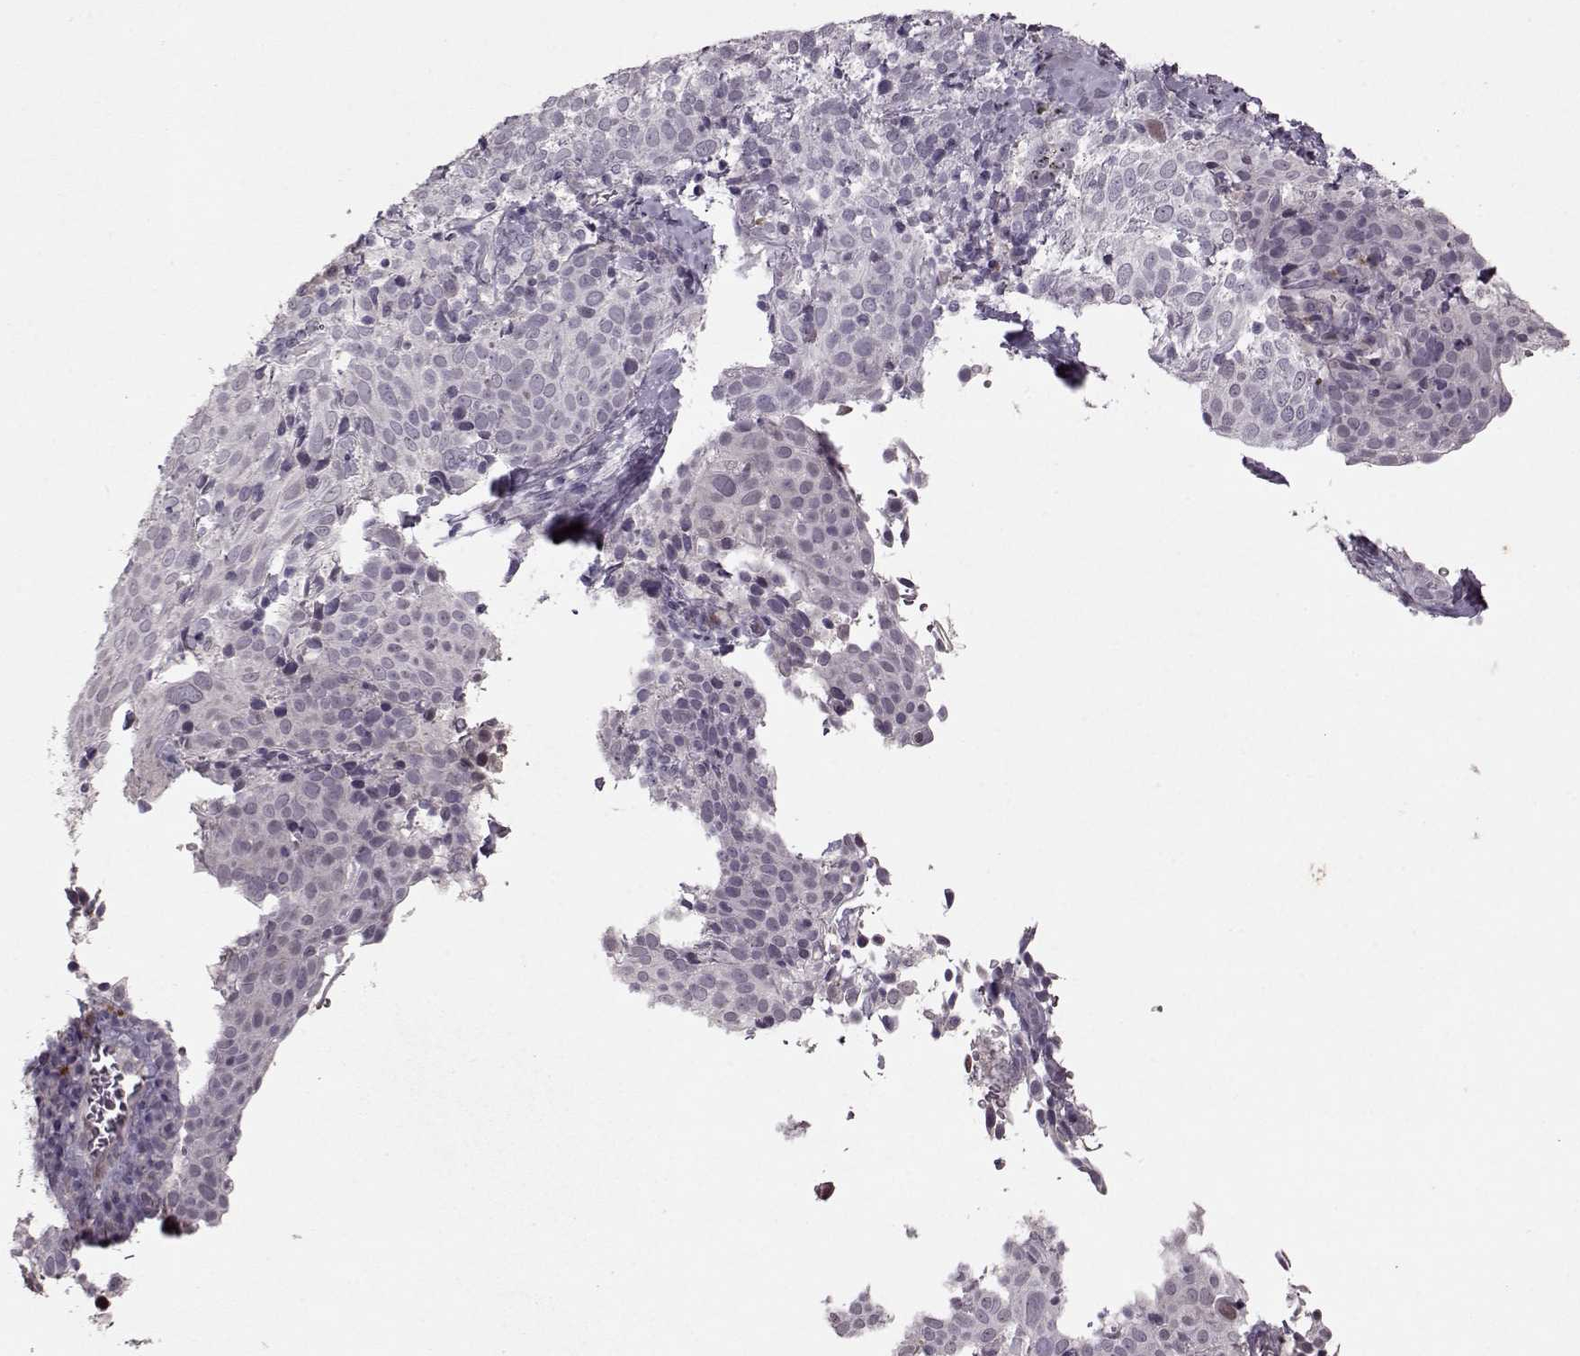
{"staining": {"intensity": "negative", "quantity": "none", "location": "none"}, "tissue": "cervical cancer", "cell_type": "Tumor cells", "image_type": "cancer", "snomed": [{"axis": "morphology", "description": "Squamous cell carcinoma, NOS"}, {"axis": "topography", "description": "Cervix"}], "caption": "This is an immunohistochemistry photomicrograph of human cervical cancer (squamous cell carcinoma). There is no positivity in tumor cells.", "gene": "KRT9", "patient": {"sex": "female", "age": 61}}